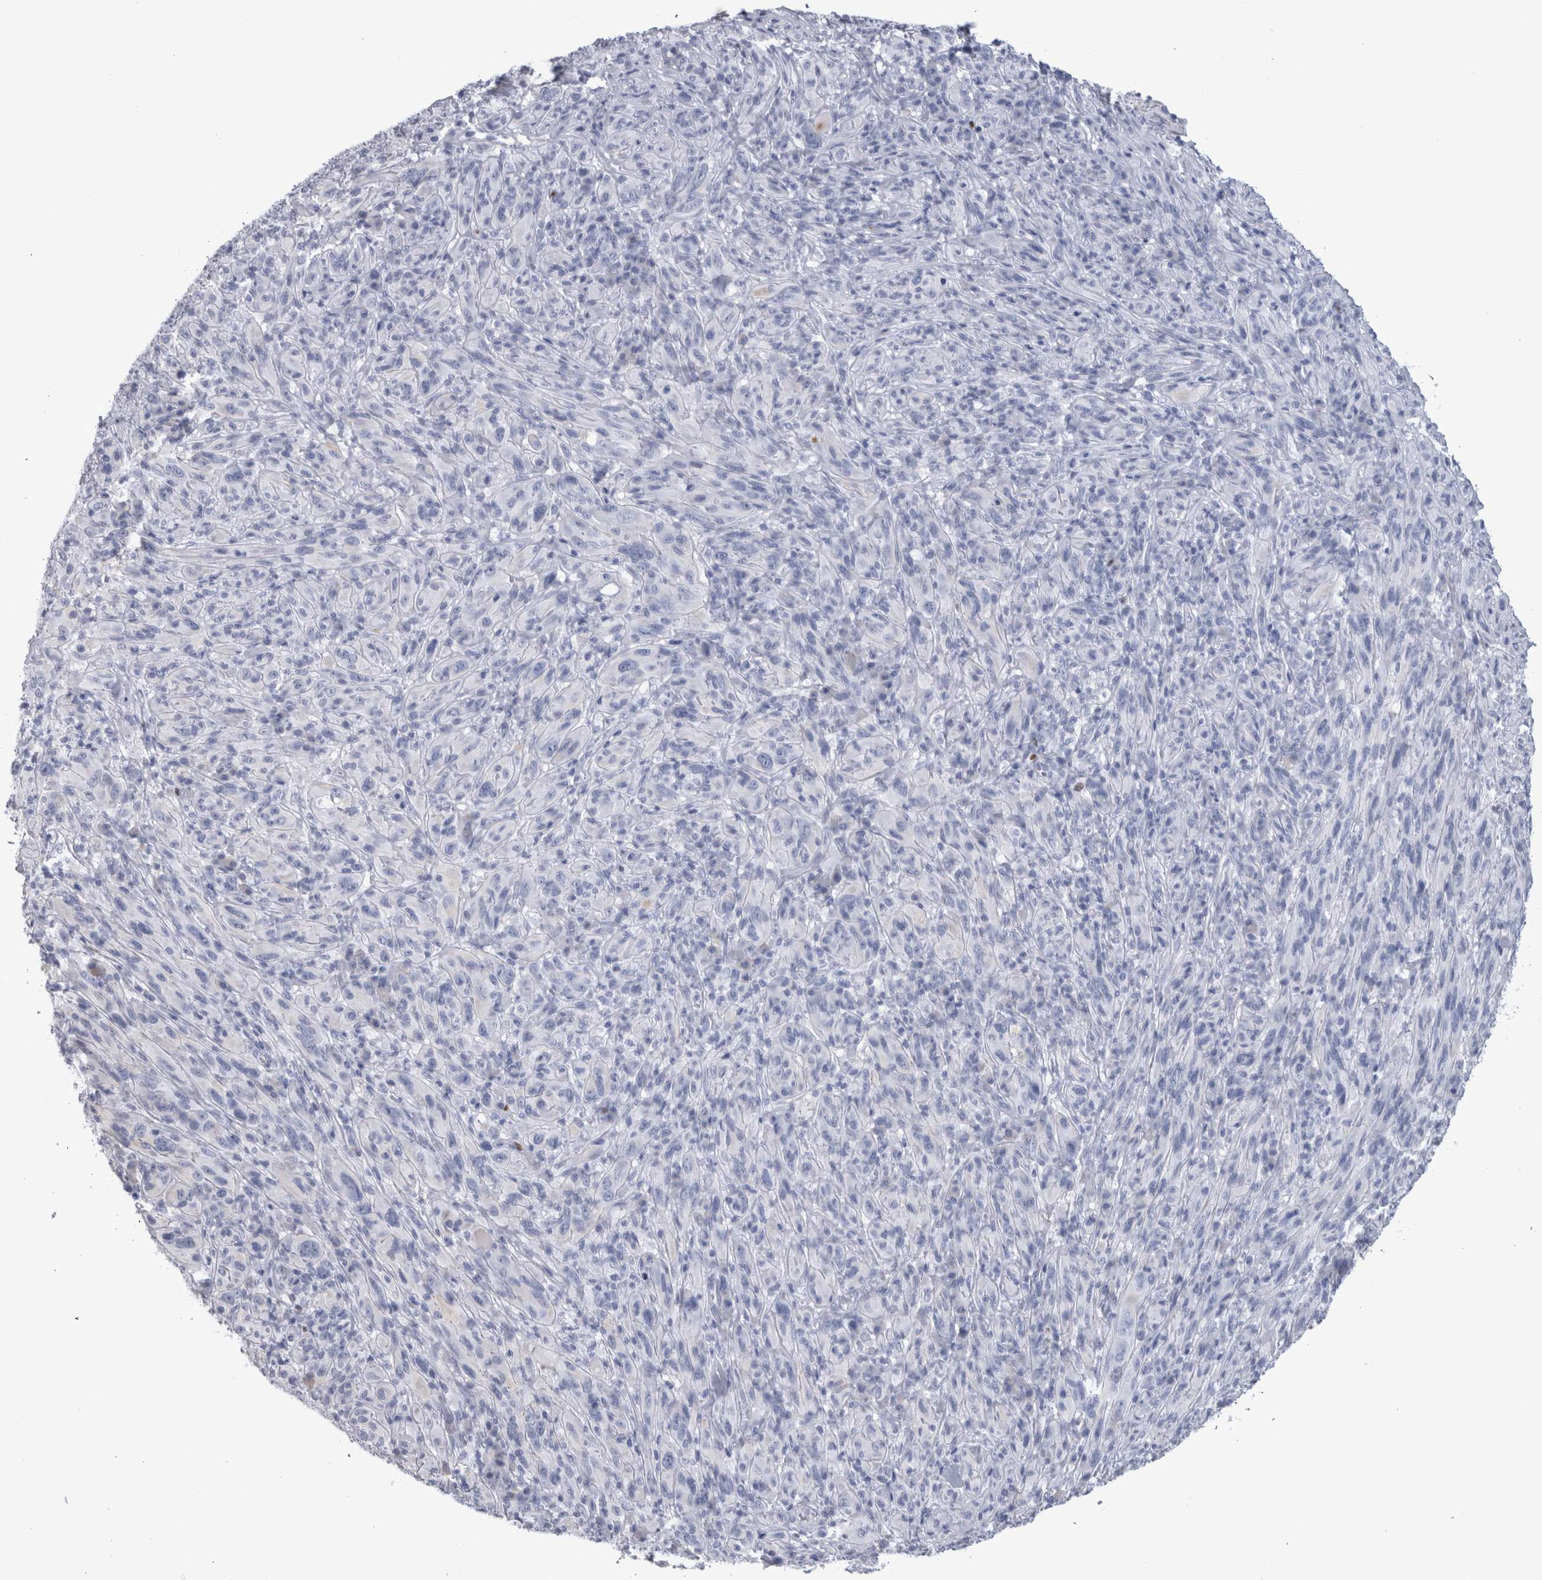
{"staining": {"intensity": "negative", "quantity": "none", "location": "none"}, "tissue": "melanoma", "cell_type": "Tumor cells", "image_type": "cancer", "snomed": [{"axis": "morphology", "description": "Malignant melanoma, NOS"}, {"axis": "topography", "description": "Skin of head"}], "caption": "DAB immunohistochemical staining of human malignant melanoma demonstrates no significant staining in tumor cells. (Stains: DAB IHC with hematoxylin counter stain, Microscopy: brightfield microscopy at high magnification).", "gene": "PAX5", "patient": {"sex": "male", "age": 96}}